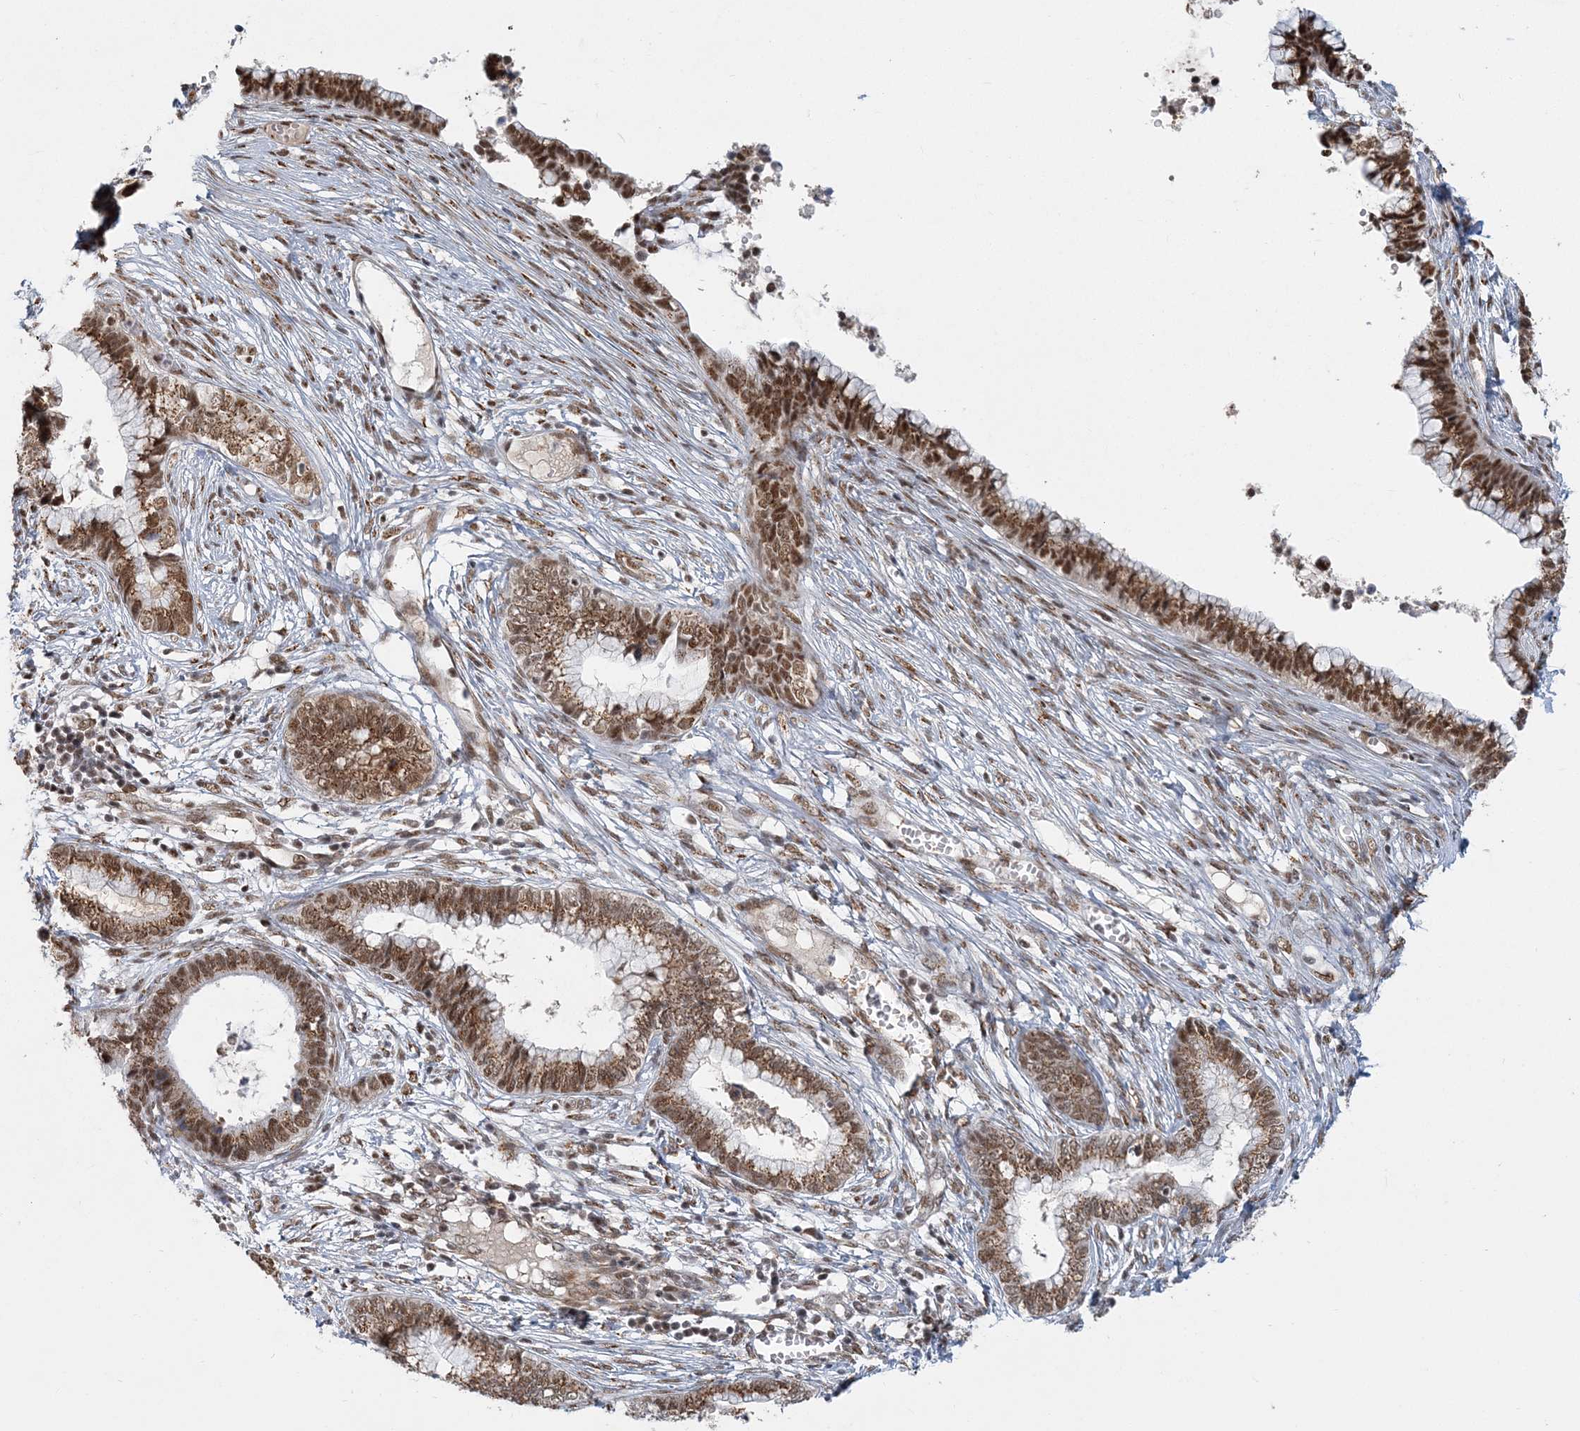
{"staining": {"intensity": "moderate", "quantity": ">75%", "location": "cytoplasmic/membranous,nuclear"}, "tissue": "cervical cancer", "cell_type": "Tumor cells", "image_type": "cancer", "snomed": [{"axis": "morphology", "description": "Adenocarcinoma, NOS"}, {"axis": "topography", "description": "Cervix"}], "caption": "Cervical cancer stained for a protein demonstrates moderate cytoplasmic/membranous and nuclear positivity in tumor cells. The protein is stained brown, and the nuclei are stained in blue (DAB IHC with brightfield microscopy, high magnification).", "gene": "PLRG1", "patient": {"sex": "female", "age": 44}}